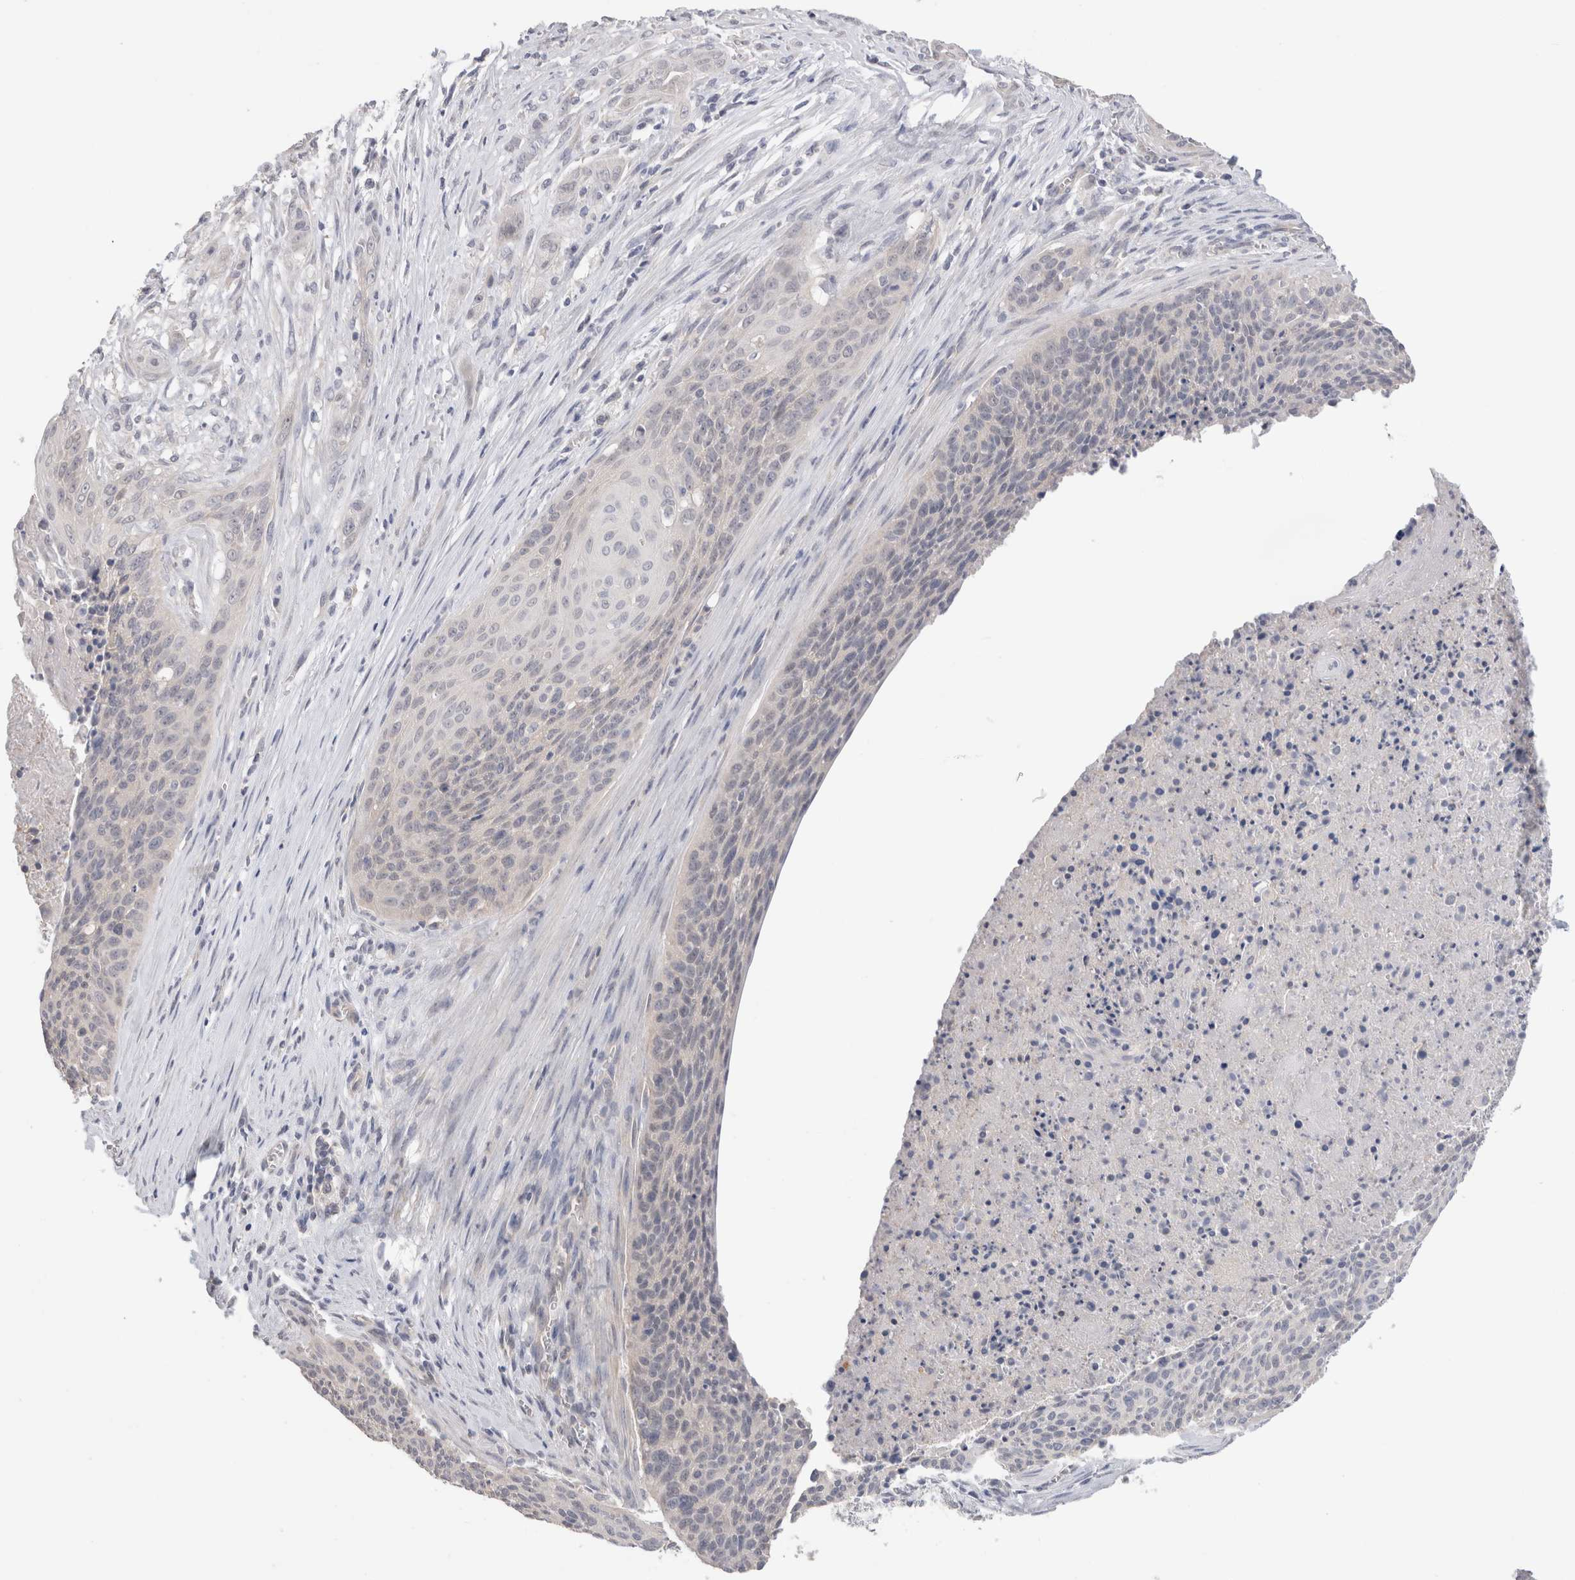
{"staining": {"intensity": "negative", "quantity": "none", "location": "none"}, "tissue": "cervical cancer", "cell_type": "Tumor cells", "image_type": "cancer", "snomed": [{"axis": "morphology", "description": "Squamous cell carcinoma, NOS"}, {"axis": "topography", "description": "Cervix"}], "caption": "Immunohistochemical staining of cervical cancer reveals no significant staining in tumor cells. The staining is performed using DAB (3,3'-diaminobenzidine) brown chromogen with nuclei counter-stained in using hematoxylin.", "gene": "DMD", "patient": {"sex": "female", "age": 55}}